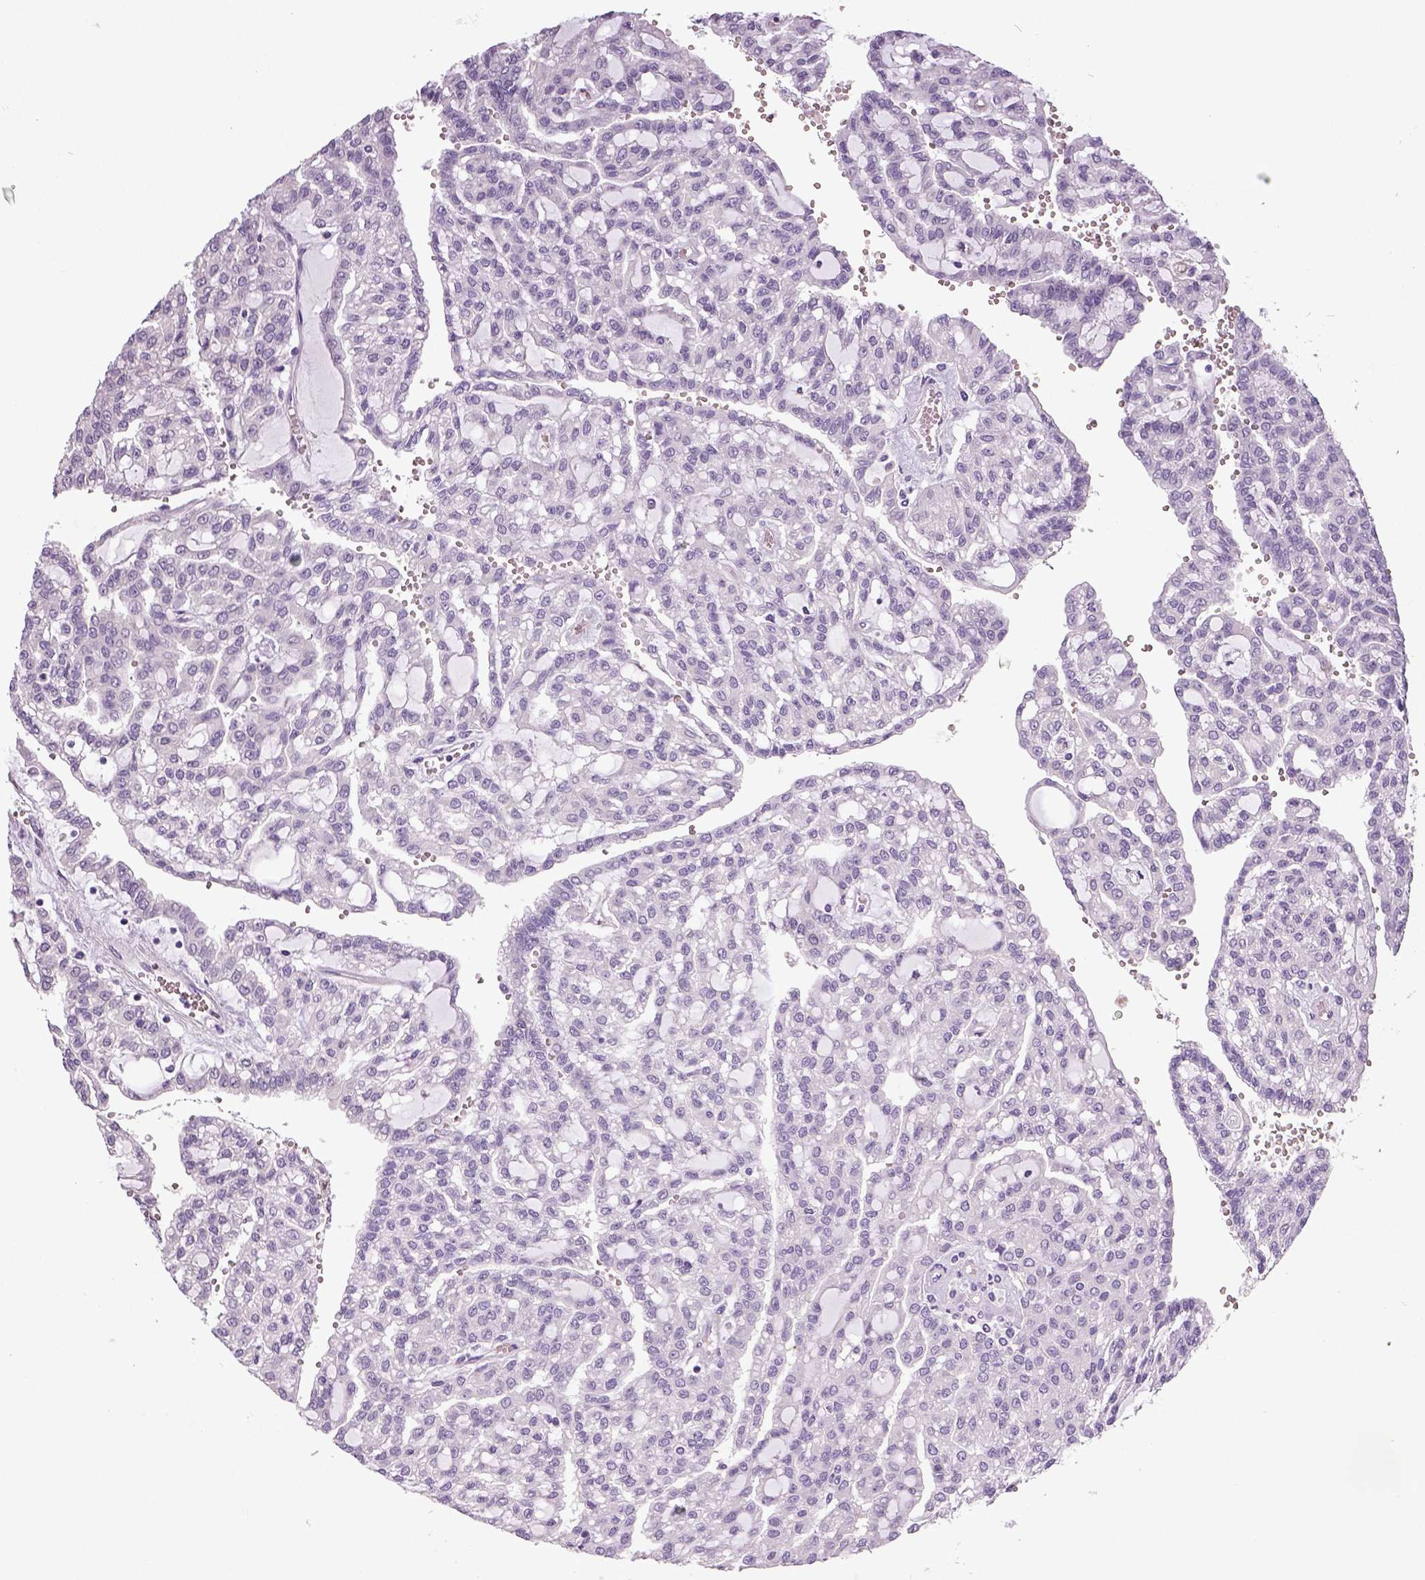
{"staining": {"intensity": "negative", "quantity": "none", "location": "none"}, "tissue": "renal cancer", "cell_type": "Tumor cells", "image_type": "cancer", "snomed": [{"axis": "morphology", "description": "Adenocarcinoma, NOS"}, {"axis": "topography", "description": "Kidney"}], "caption": "Protein analysis of adenocarcinoma (renal) exhibits no significant expression in tumor cells.", "gene": "NECAB2", "patient": {"sex": "male", "age": 63}}